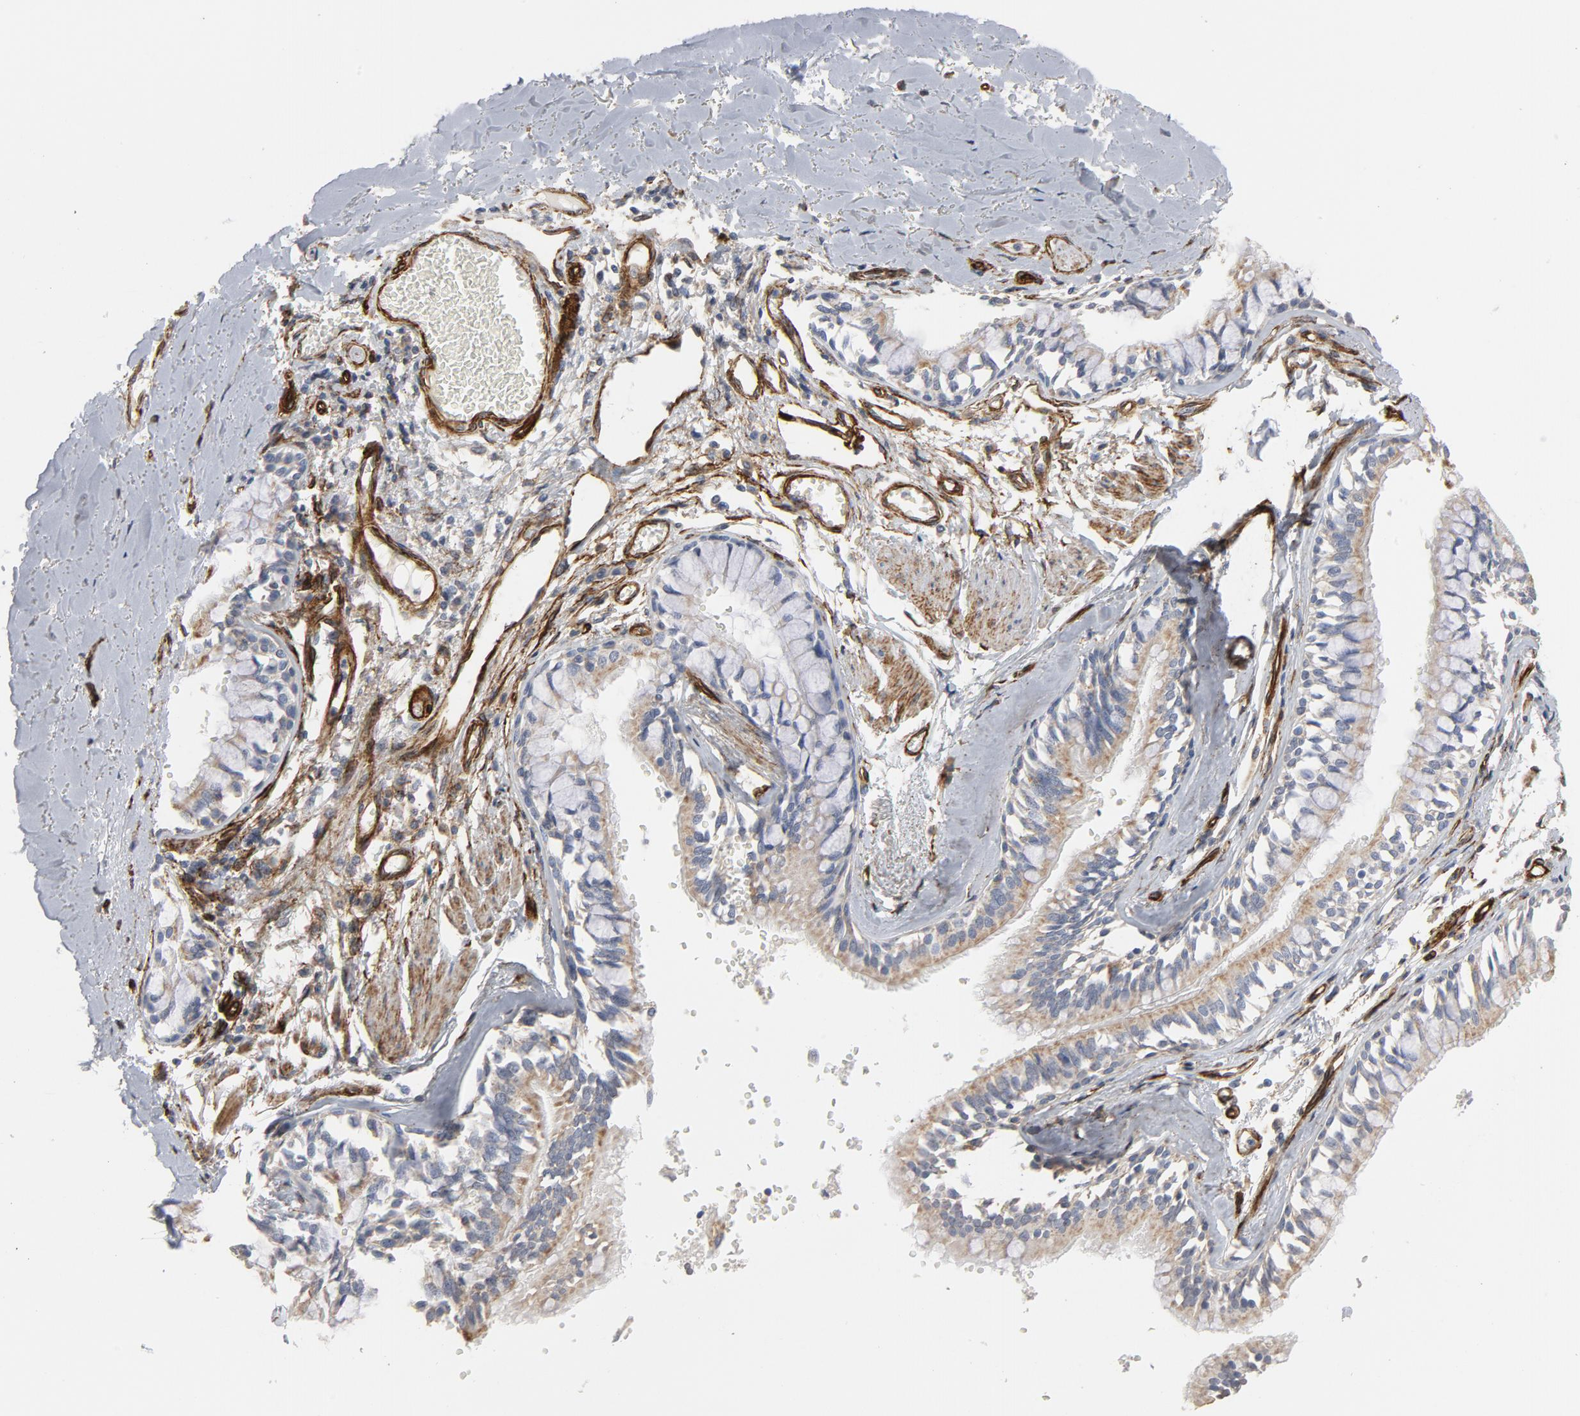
{"staining": {"intensity": "weak", "quantity": ">75%", "location": "cytoplasmic/membranous"}, "tissue": "bronchus", "cell_type": "Respiratory epithelial cells", "image_type": "normal", "snomed": [{"axis": "morphology", "description": "Normal tissue, NOS"}, {"axis": "topography", "description": "Bronchus"}, {"axis": "topography", "description": "Lung"}], "caption": "Bronchus stained with DAB immunohistochemistry demonstrates low levels of weak cytoplasmic/membranous positivity in approximately >75% of respiratory epithelial cells.", "gene": "GNG2", "patient": {"sex": "female", "age": 56}}